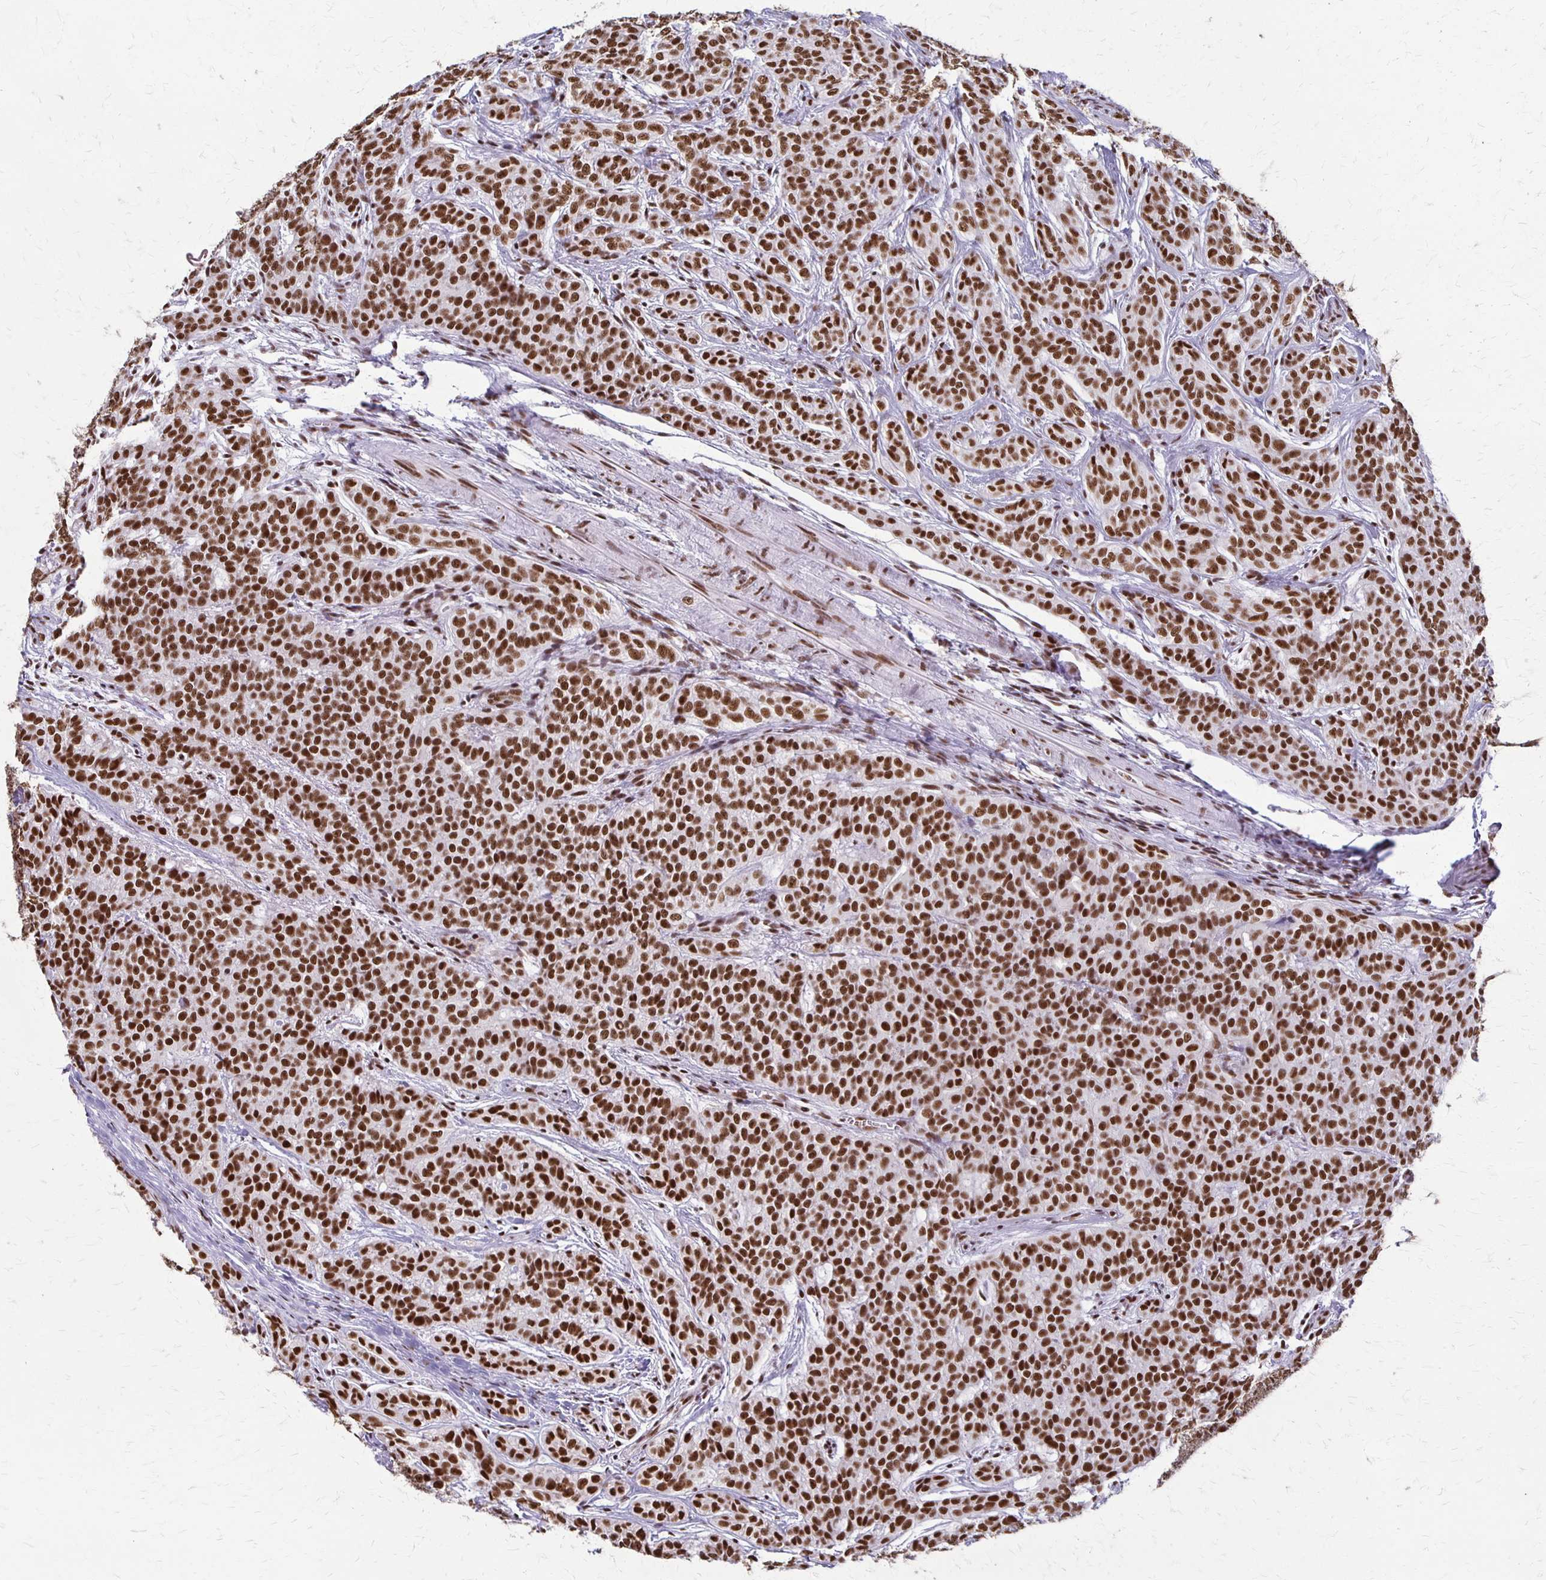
{"staining": {"intensity": "strong", "quantity": ">75%", "location": "nuclear"}, "tissue": "head and neck cancer", "cell_type": "Tumor cells", "image_type": "cancer", "snomed": [{"axis": "morphology", "description": "Normal tissue, NOS"}, {"axis": "morphology", "description": "Adenocarcinoma, NOS"}, {"axis": "topography", "description": "Oral tissue"}, {"axis": "topography", "description": "Head-Neck"}], "caption": "DAB immunohistochemical staining of head and neck adenocarcinoma demonstrates strong nuclear protein expression in about >75% of tumor cells. (DAB IHC with brightfield microscopy, high magnification).", "gene": "XRCC6", "patient": {"sex": "female", "age": 57}}